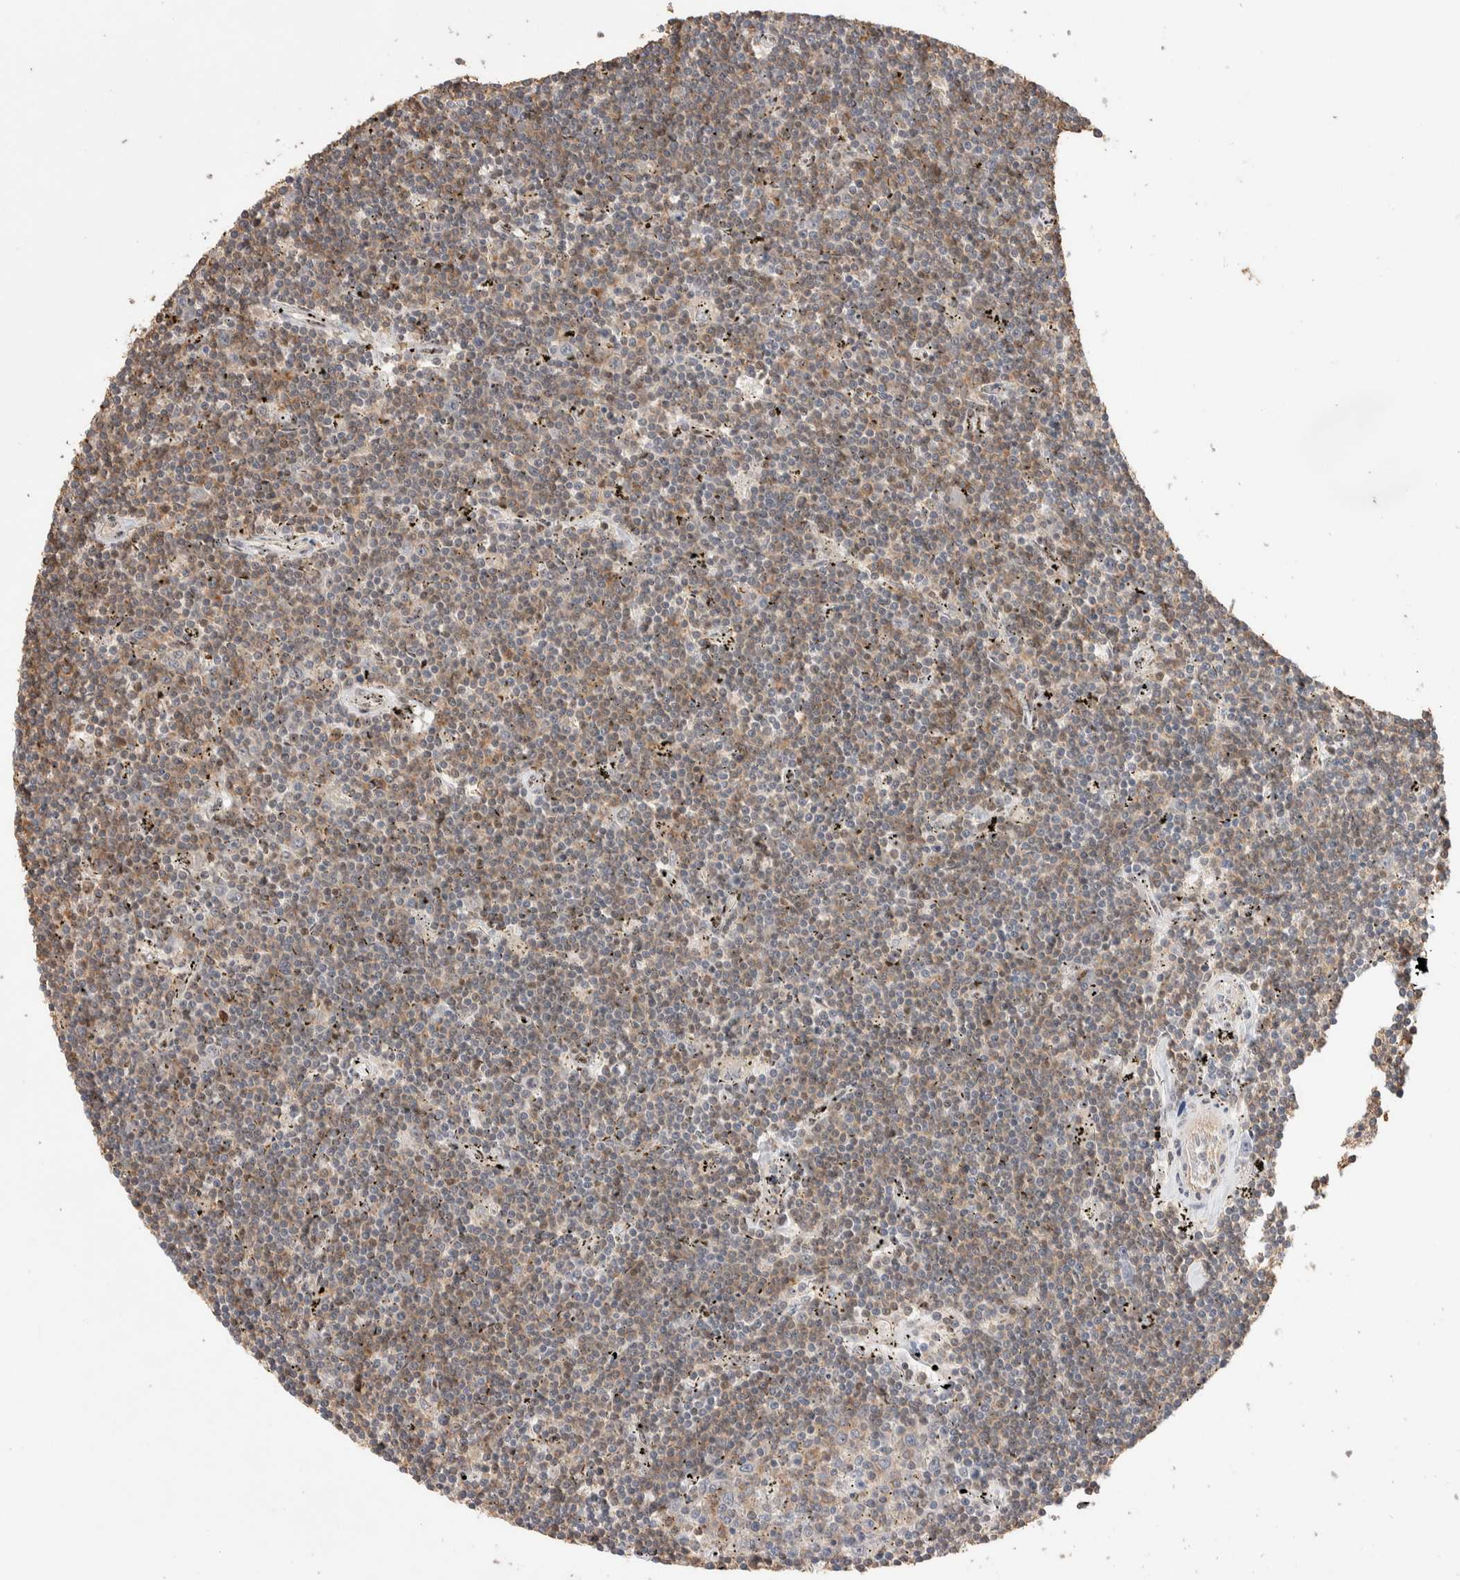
{"staining": {"intensity": "weak", "quantity": "25%-75%", "location": "cytoplasmic/membranous"}, "tissue": "lymphoma", "cell_type": "Tumor cells", "image_type": "cancer", "snomed": [{"axis": "morphology", "description": "Malignant lymphoma, non-Hodgkin's type, Low grade"}, {"axis": "topography", "description": "Spleen"}], "caption": "Approximately 25%-75% of tumor cells in human low-grade malignant lymphoma, non-Hodgkin's type demonstrate weak cytoplasmic/membranous protein staining as visualized by brown immunohistochemical staining.", "gene": "ZNF704", "patient": {"sex": "male", "age": 76}}